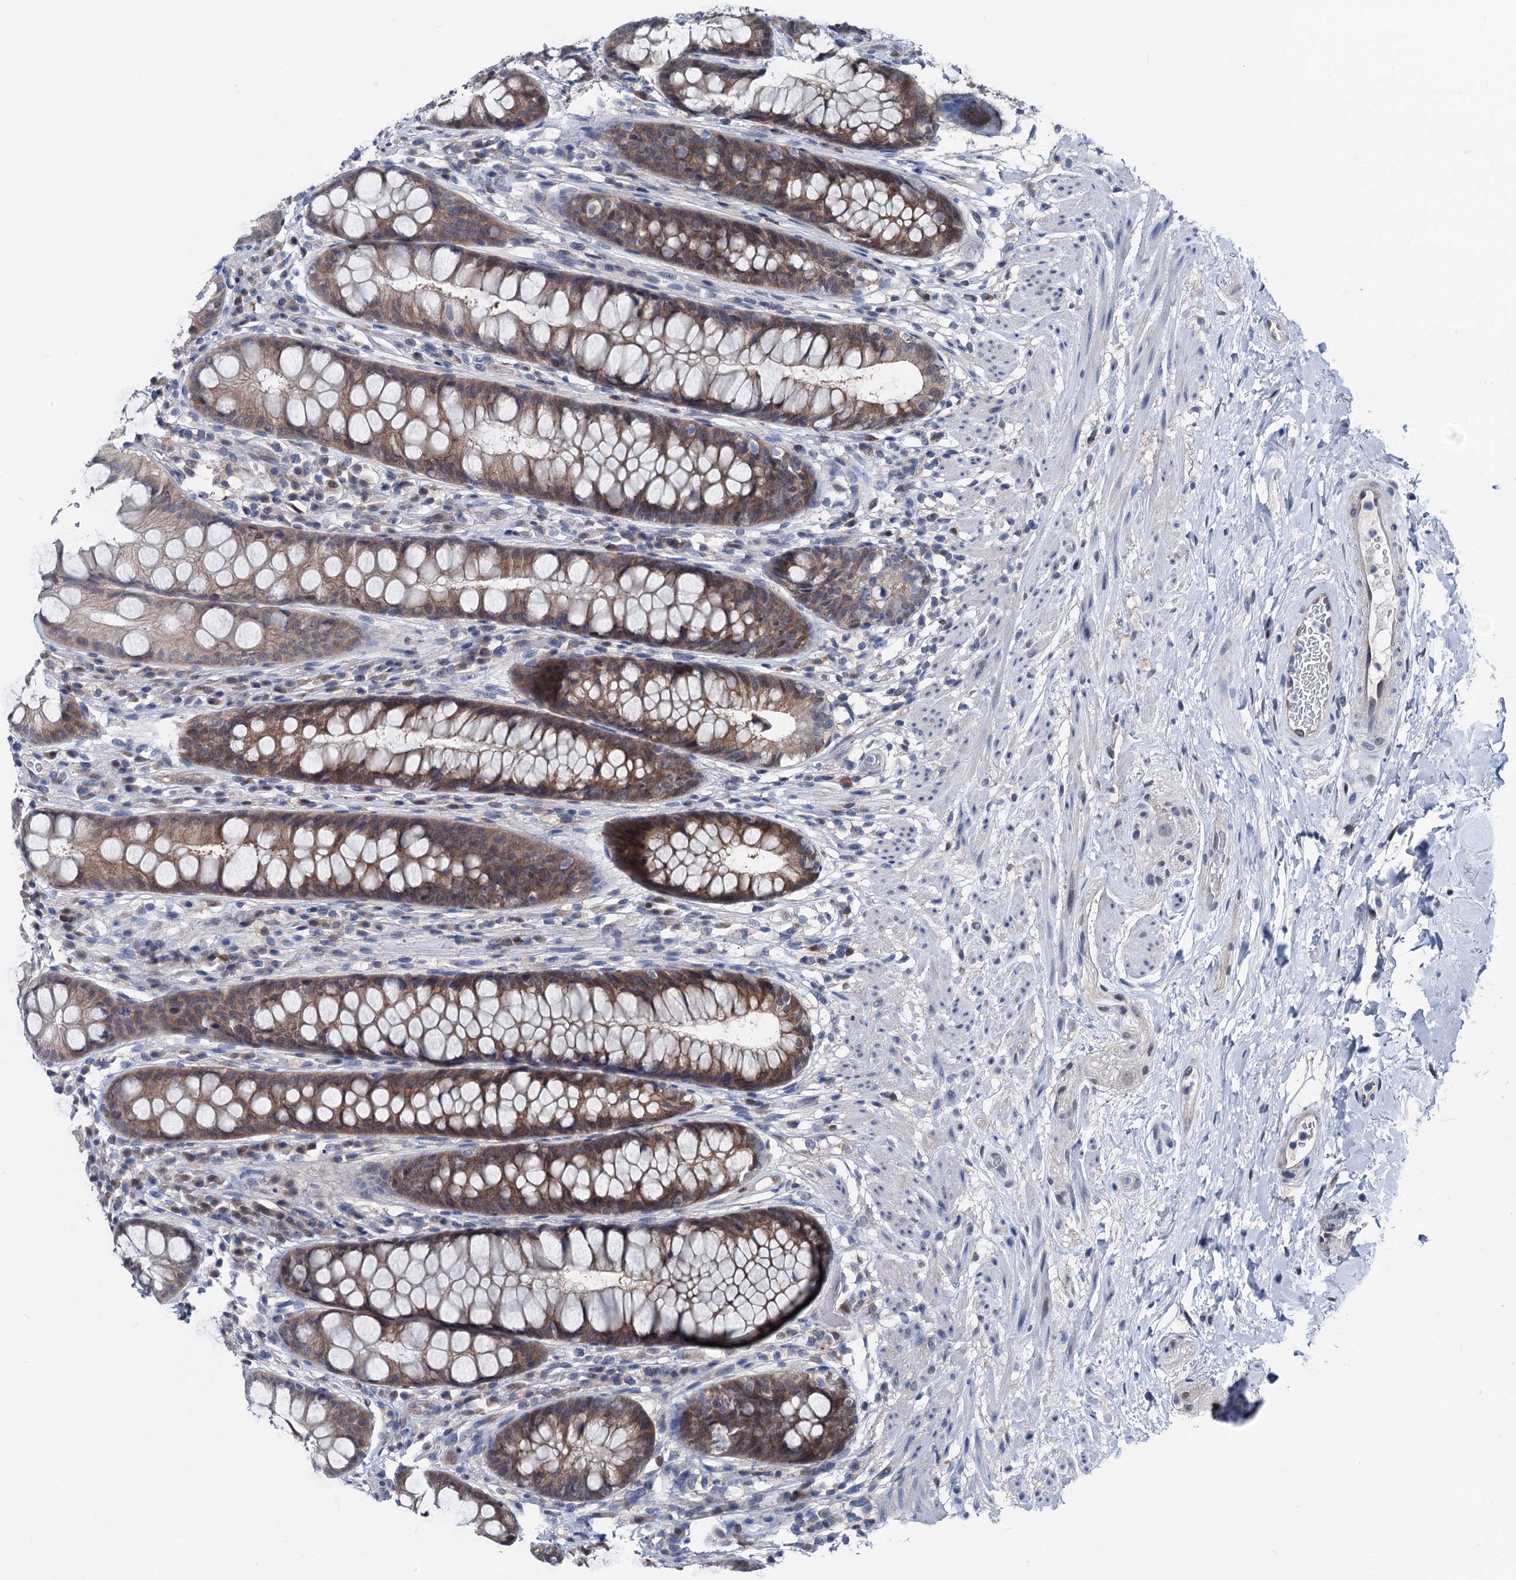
{"staining": {"intensity": "moderate", "quantity": ">75%", "location": "cytoplasmic/membranous"}, "tissue": "rectum", "cell_type": "Glandular cells", "image_type": "normal", "snomed": [{"axis": "morphology", "description": "Normal tissue, NOS"}, {"axis": "topography", "description": "Rectum"}], "caption": "Immunohistochemistry (IHC) (DAB) staining of normal rectum exhibits moderate cytoplasmic/membranous protein staining in about >75% of glandular cells.", "gene": "GLO1", "patient": {"sex": "male", "age": 74}}